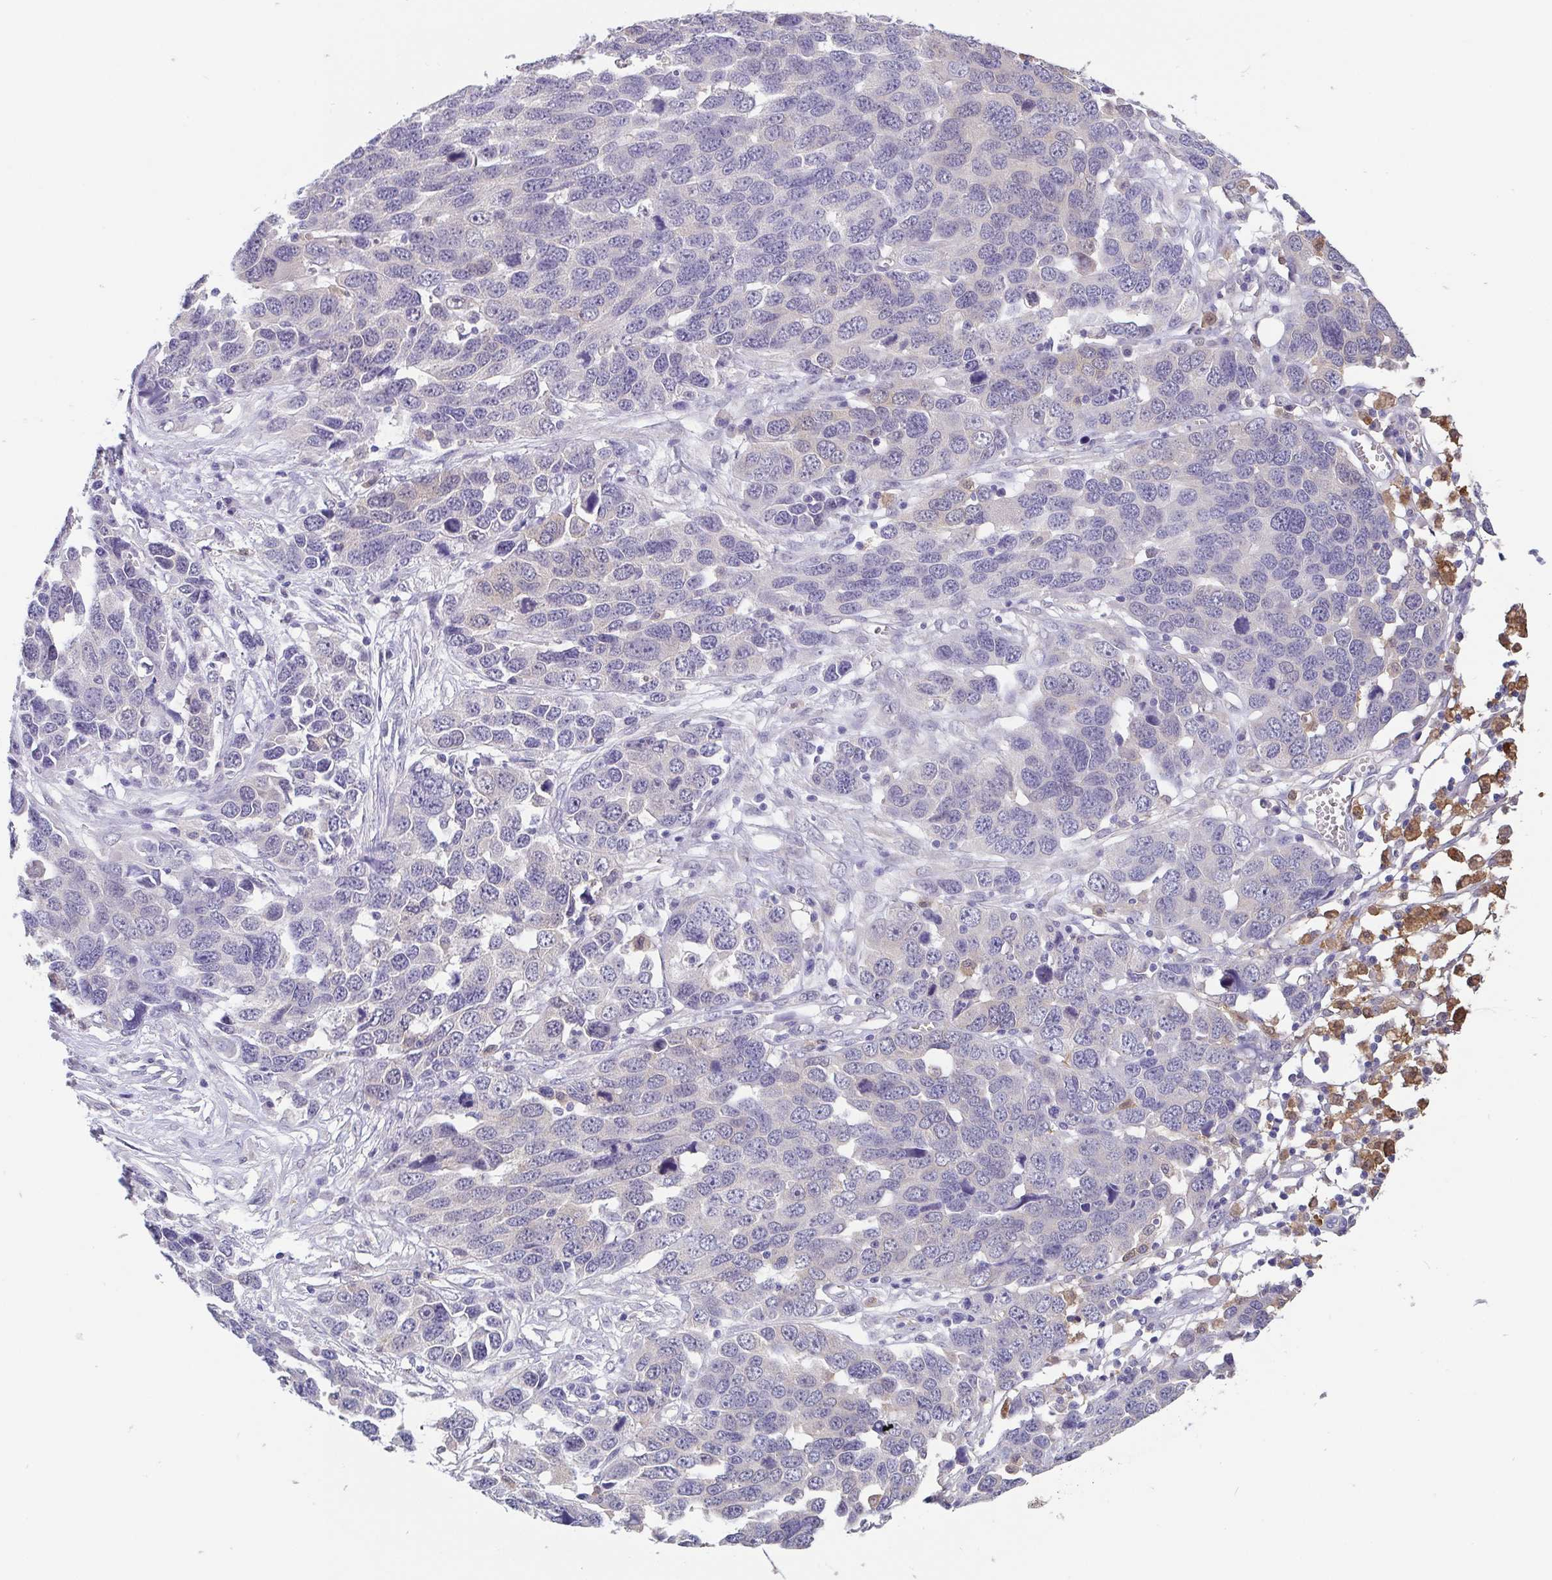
{"staining": {"intensity": "negative", "quantity": "none", "location": "none"}, "tissue": "ovarian cancer", "cell_type": "Tumor cells", "image_type": "cancer", "snomed": [{"axis": "morphology", "description": "Cystadenocarcinoma, serous, NOS"}, {"axis": "topography", "description": "Ovary"}], "caption": "An image of ovarian serous cystadenocarcinoma stained for a protein displays no brown staining in tumor cells.", "gene": "IDH1", "patient": {"sex": "female", "age": 76}}